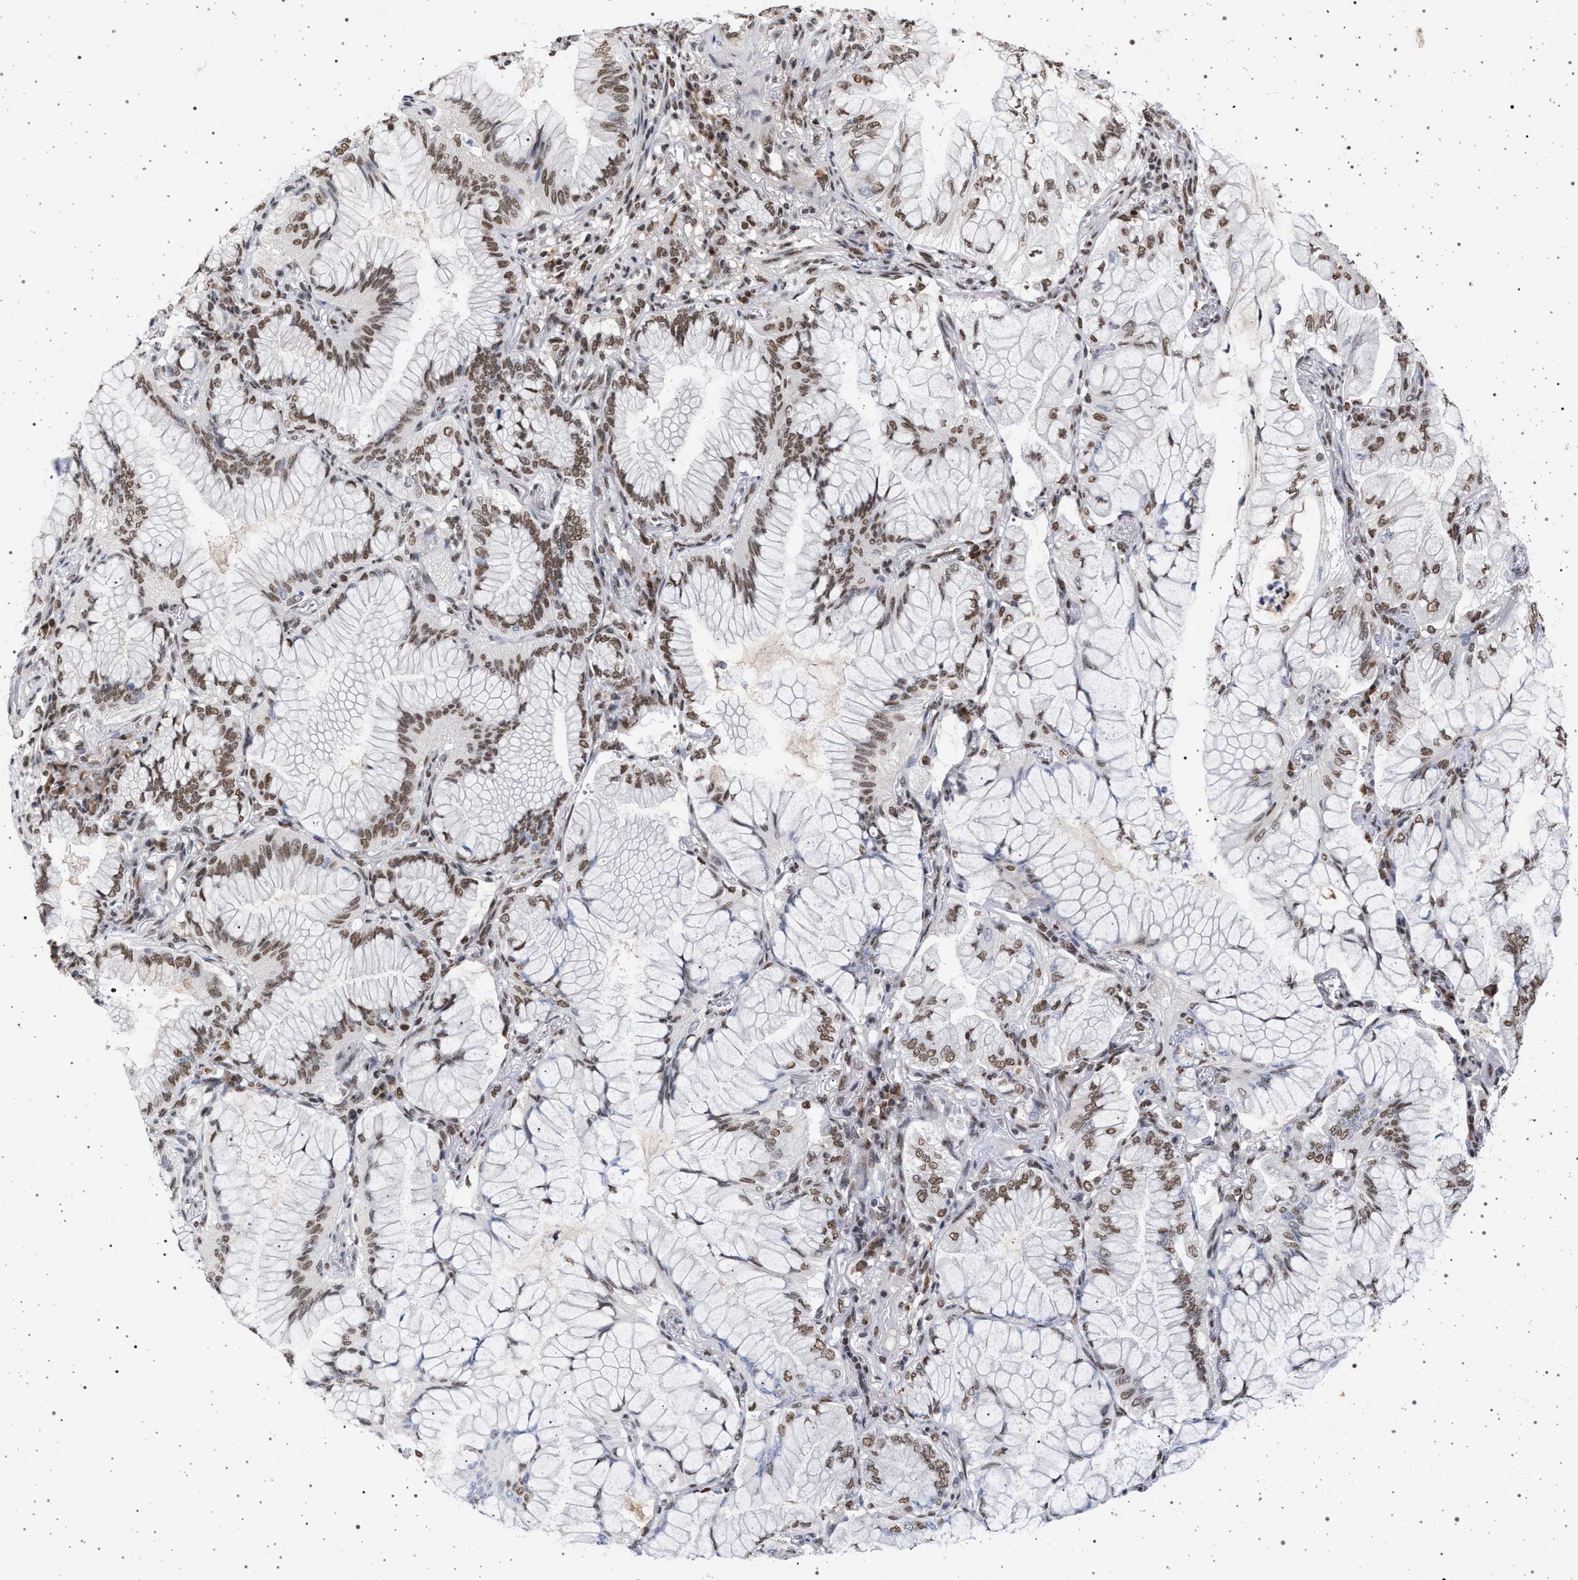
{"staining": {"intensity": "moderate", "quantity": ">75%", "location": "nuclear"}, "tissue": "lung cancer", "cell_type": "Tumor cells", "image_type": "cancer", "snomed": [{"axis": "morphology", "description": "Adenocarcinoma, NOS"}, {"axis": "topography", "description": "Lung"}], "caption": "Brown immunohistochemical staining in lung adenocarcinoma exhibits moderate nuclear staining in approximately >75% of tumor cells.", "gene": "PHF12", "patient": {"sex": "female", "age": 70}}